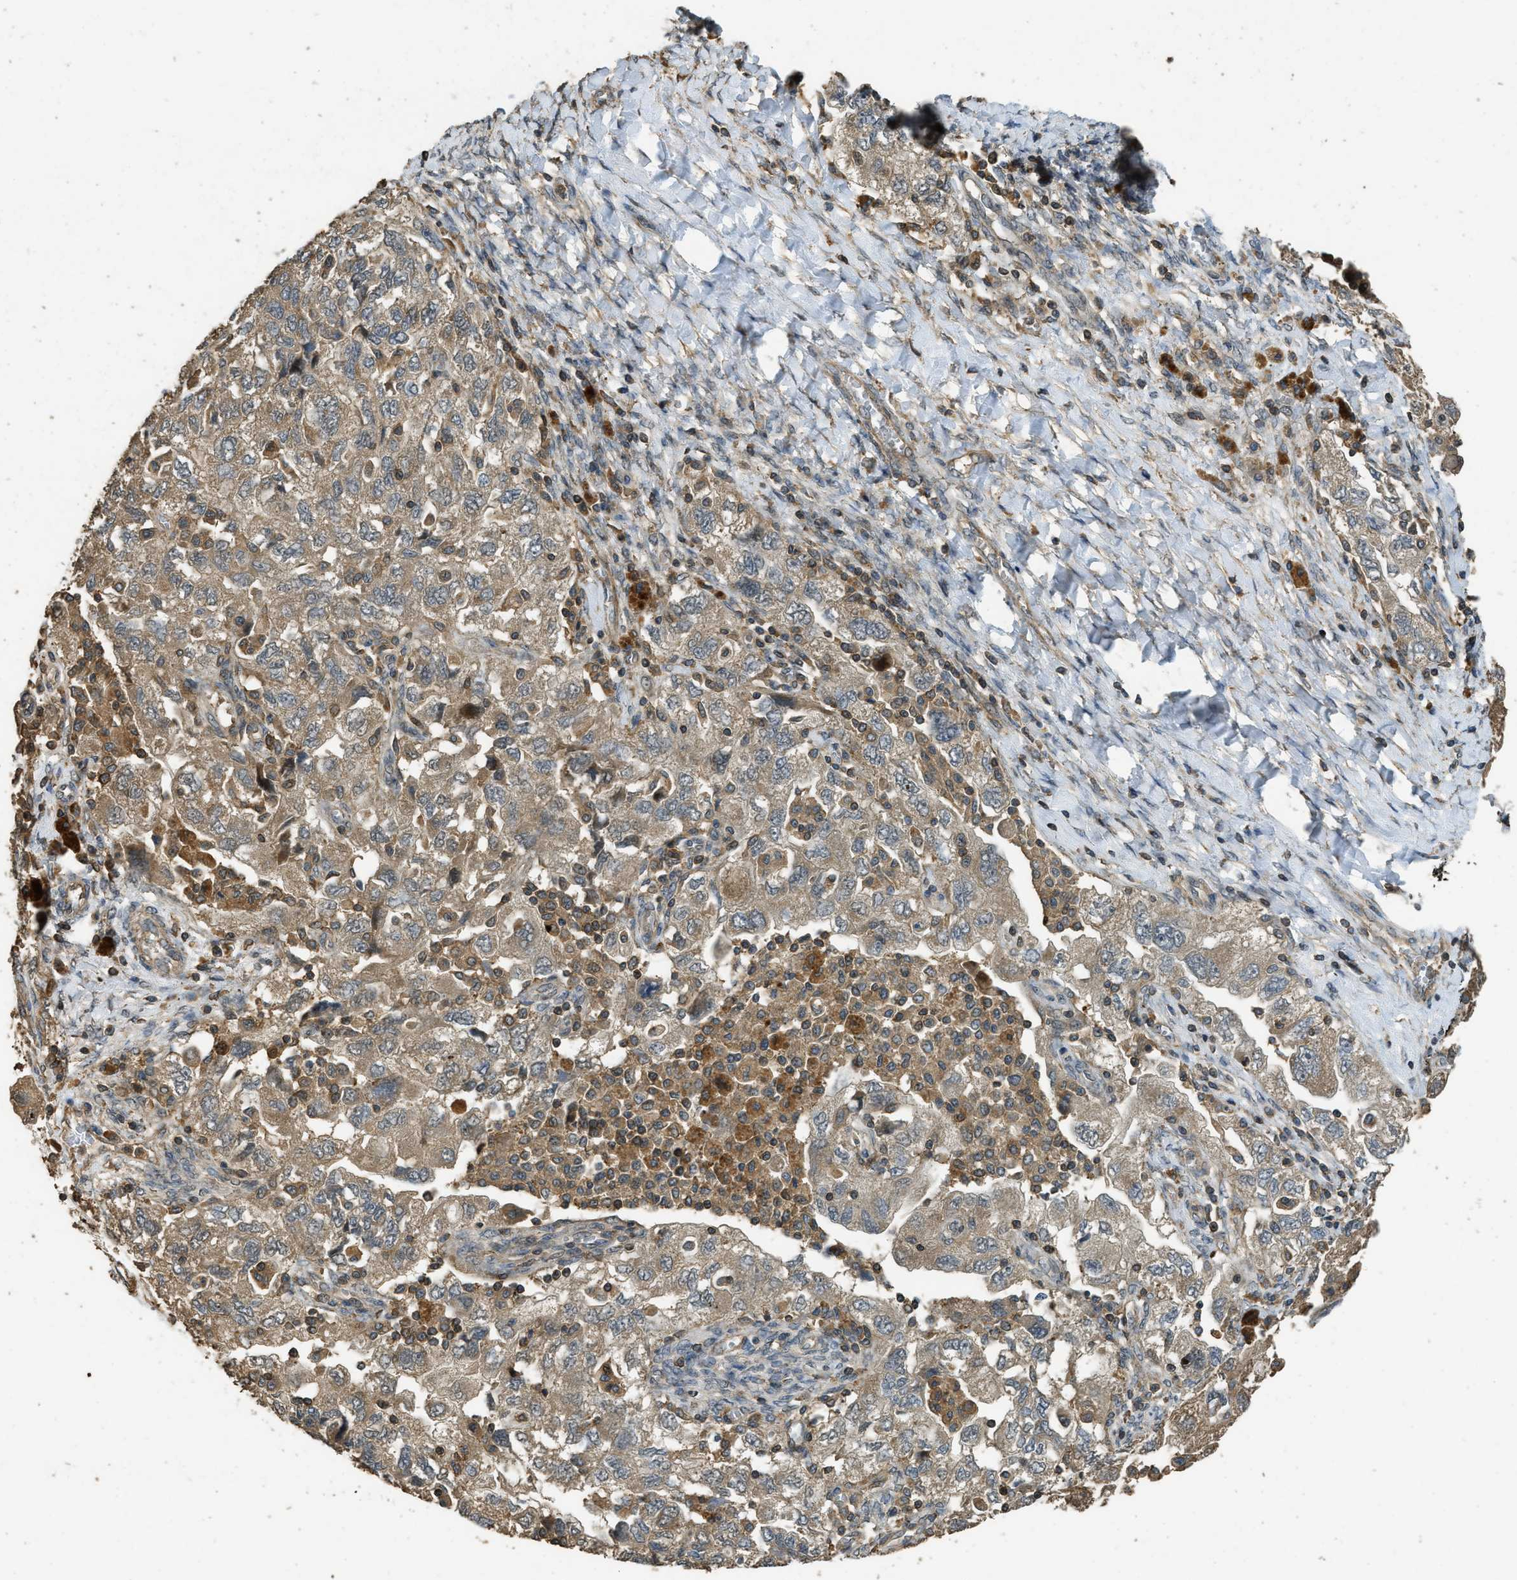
{"staining": {"intensity": "moderate", "quantity": ">75%", "location": "cytoplasmic/membranous"}, "tissue": "ovarian cancer", "cell_type": "Tumor cells", "image_type": "cancer", "snomed": [{"axis": "morphology", "description": "Carcinoma, NOS"}, {"axis": "morphology", "description": "Cystadenocarcinoma, serous, NOS"}, {"axis": "topography", "description": "Ovary"}], "caption": "This micrograph reveals immunohistochemistry staining of ovarian cancer (serous cystadenocarcinoma), with medium moderate cytoplasmic/membranous expression in approximately >75% of tumor cells.", "gene": "PPP6R3", "patient": {"sex": "female", "age": 69}}